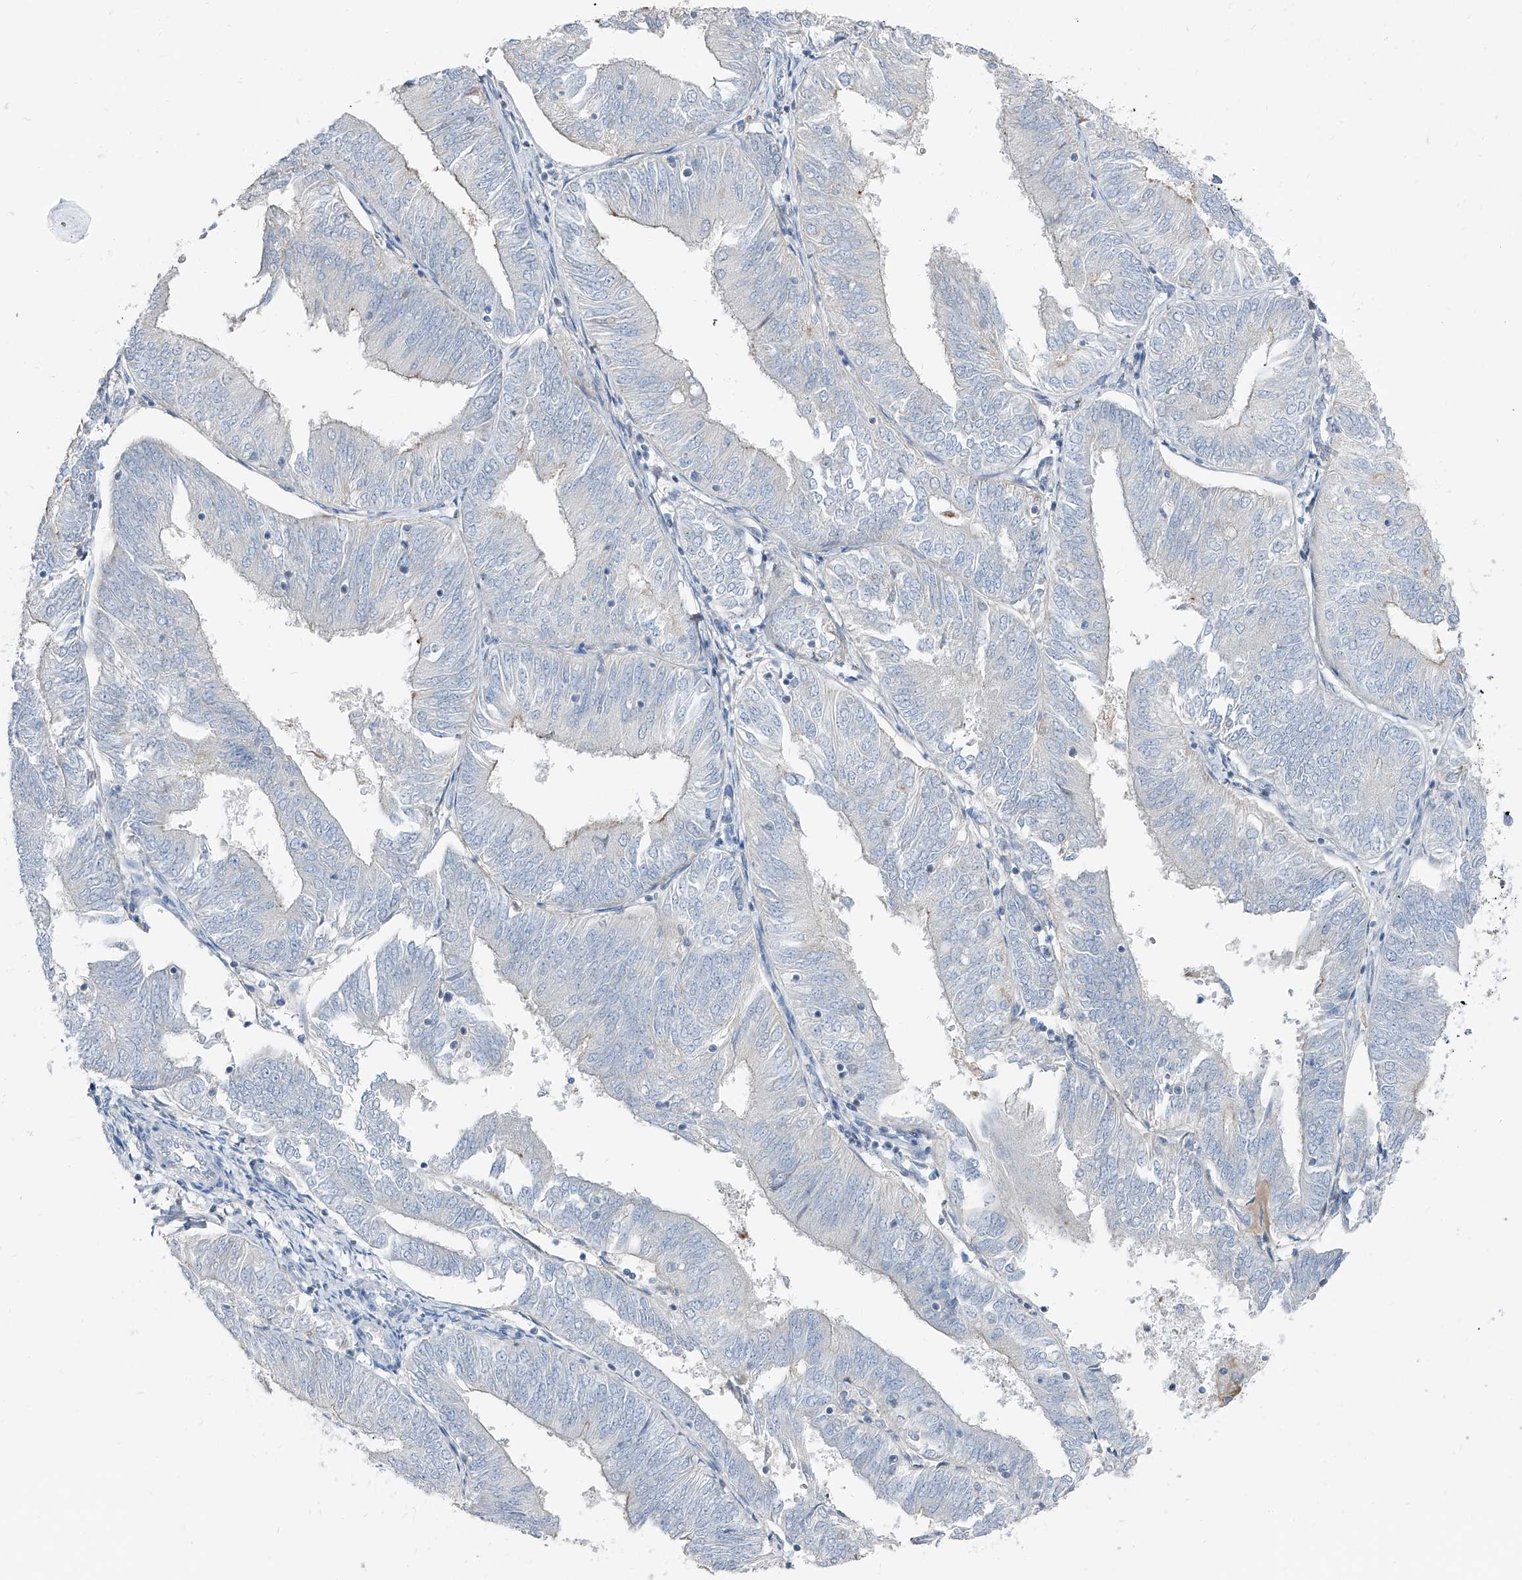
{"staining": {"intensity": "negative", "quantity": "none", "location": "none"}, "tissue": "endometrial cancer", "cell_type": "Tumor cells", "image_type": "cancer", "snomed": [{"axis": "morphology", "description": "Adenocarcinoma, NOS"}, {"axis": "topography", "description": "Endometrium"}], "caption": "A histopathology image of endometrial cancer (adenocarcinoma) stained for a protein shows no brown staining in tumor cells.", "gene": "HOXA3", "patient": {"sex": "female", "age": 58}}